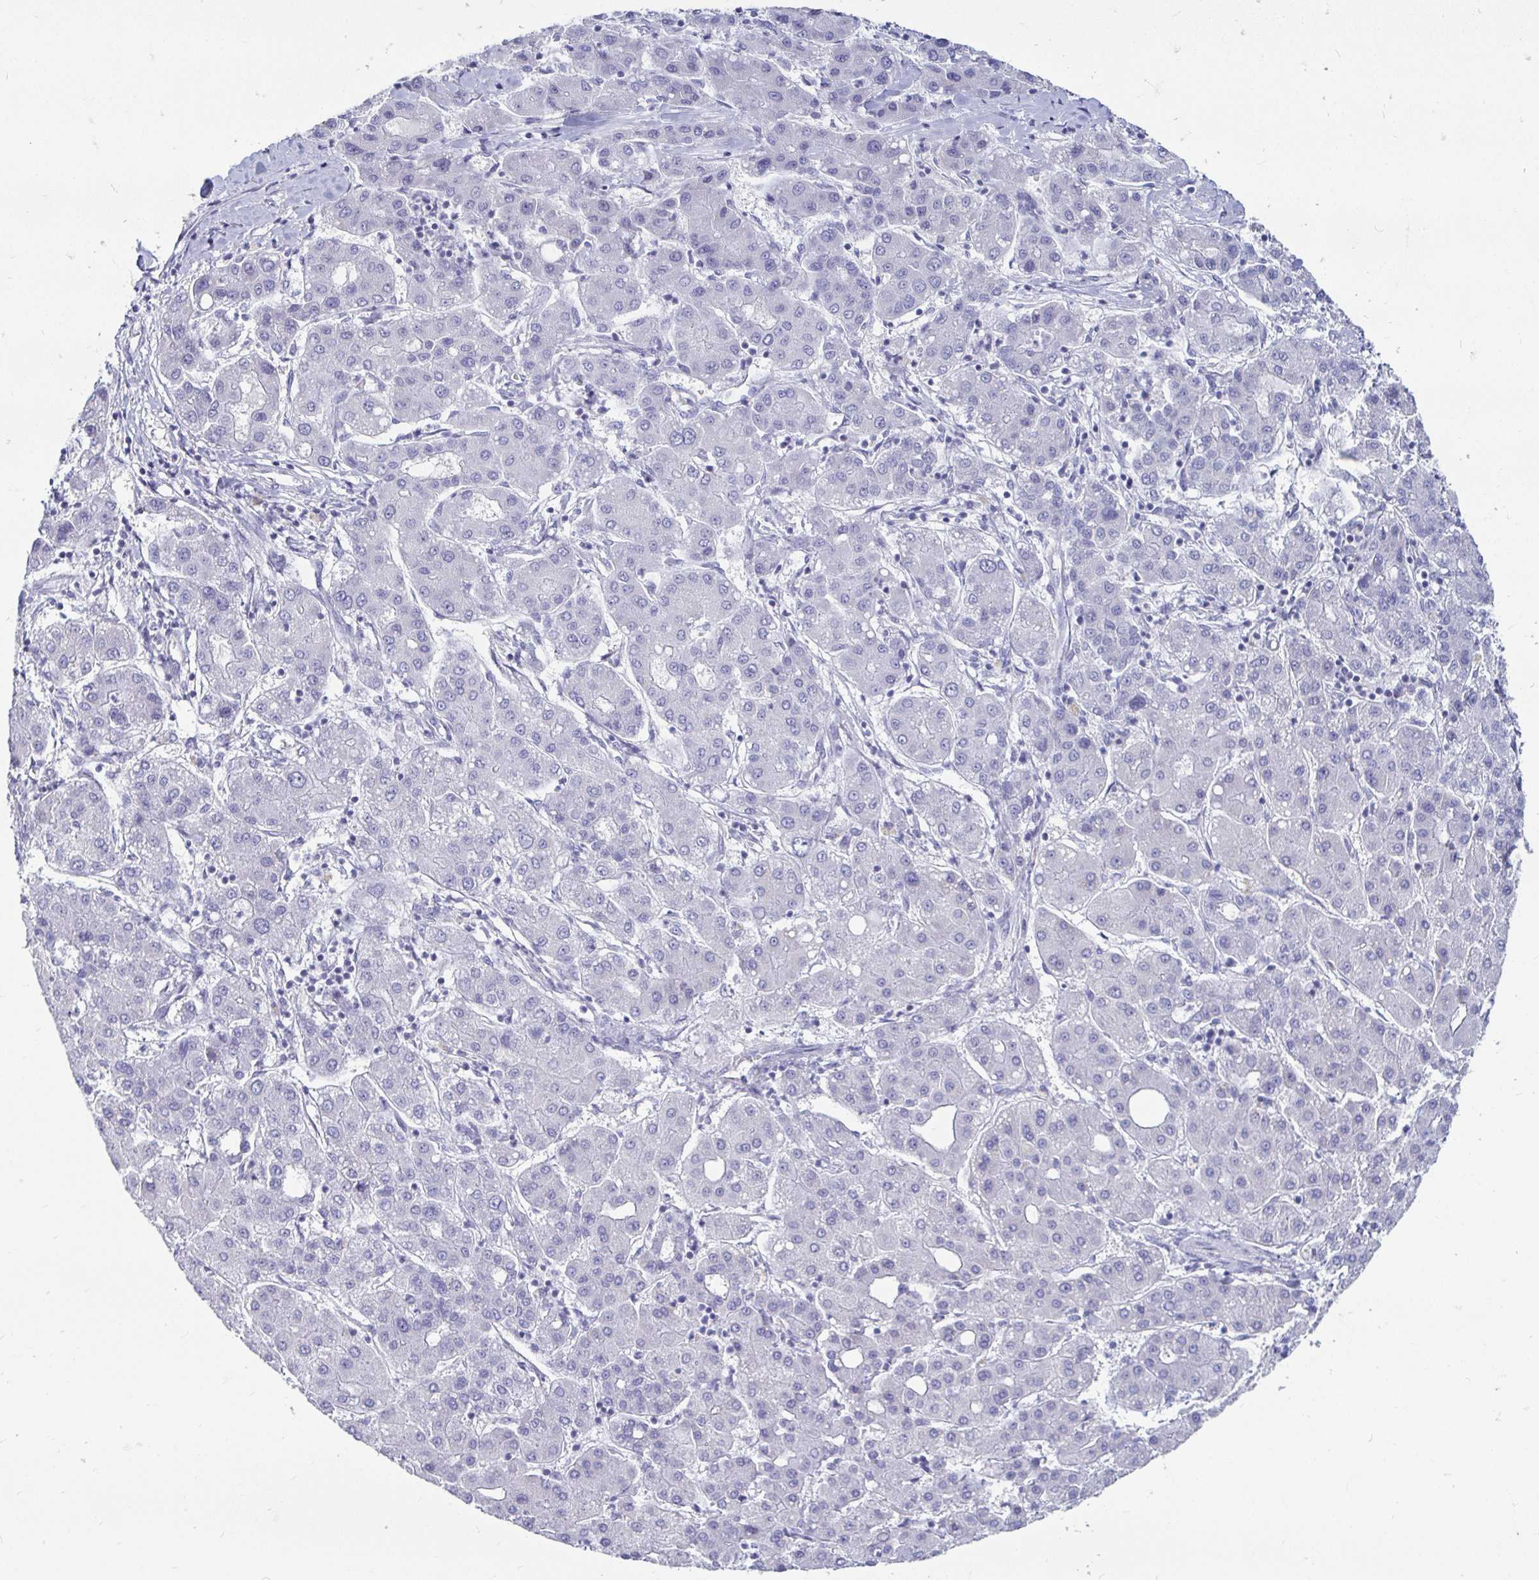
{"staining": {"intensity": "negative", "quantity": "none", "location": "none"}, "tissue": "liver cancer", "cell_type": "Tumor cells", "image_type": "cancer", "snomed": [{"axis": "morphology", "description": "Carcinoma, Hepatocellular, NOS"}, {"axis": "topography", "description": "Liver"}], "caption": "Human liver cancer stained for a protein using immunohistochemistry (IHC) shows no positivity in tumor cells.", "gene": "PEG10", "patient": {"sex": "male", "age": 65}}